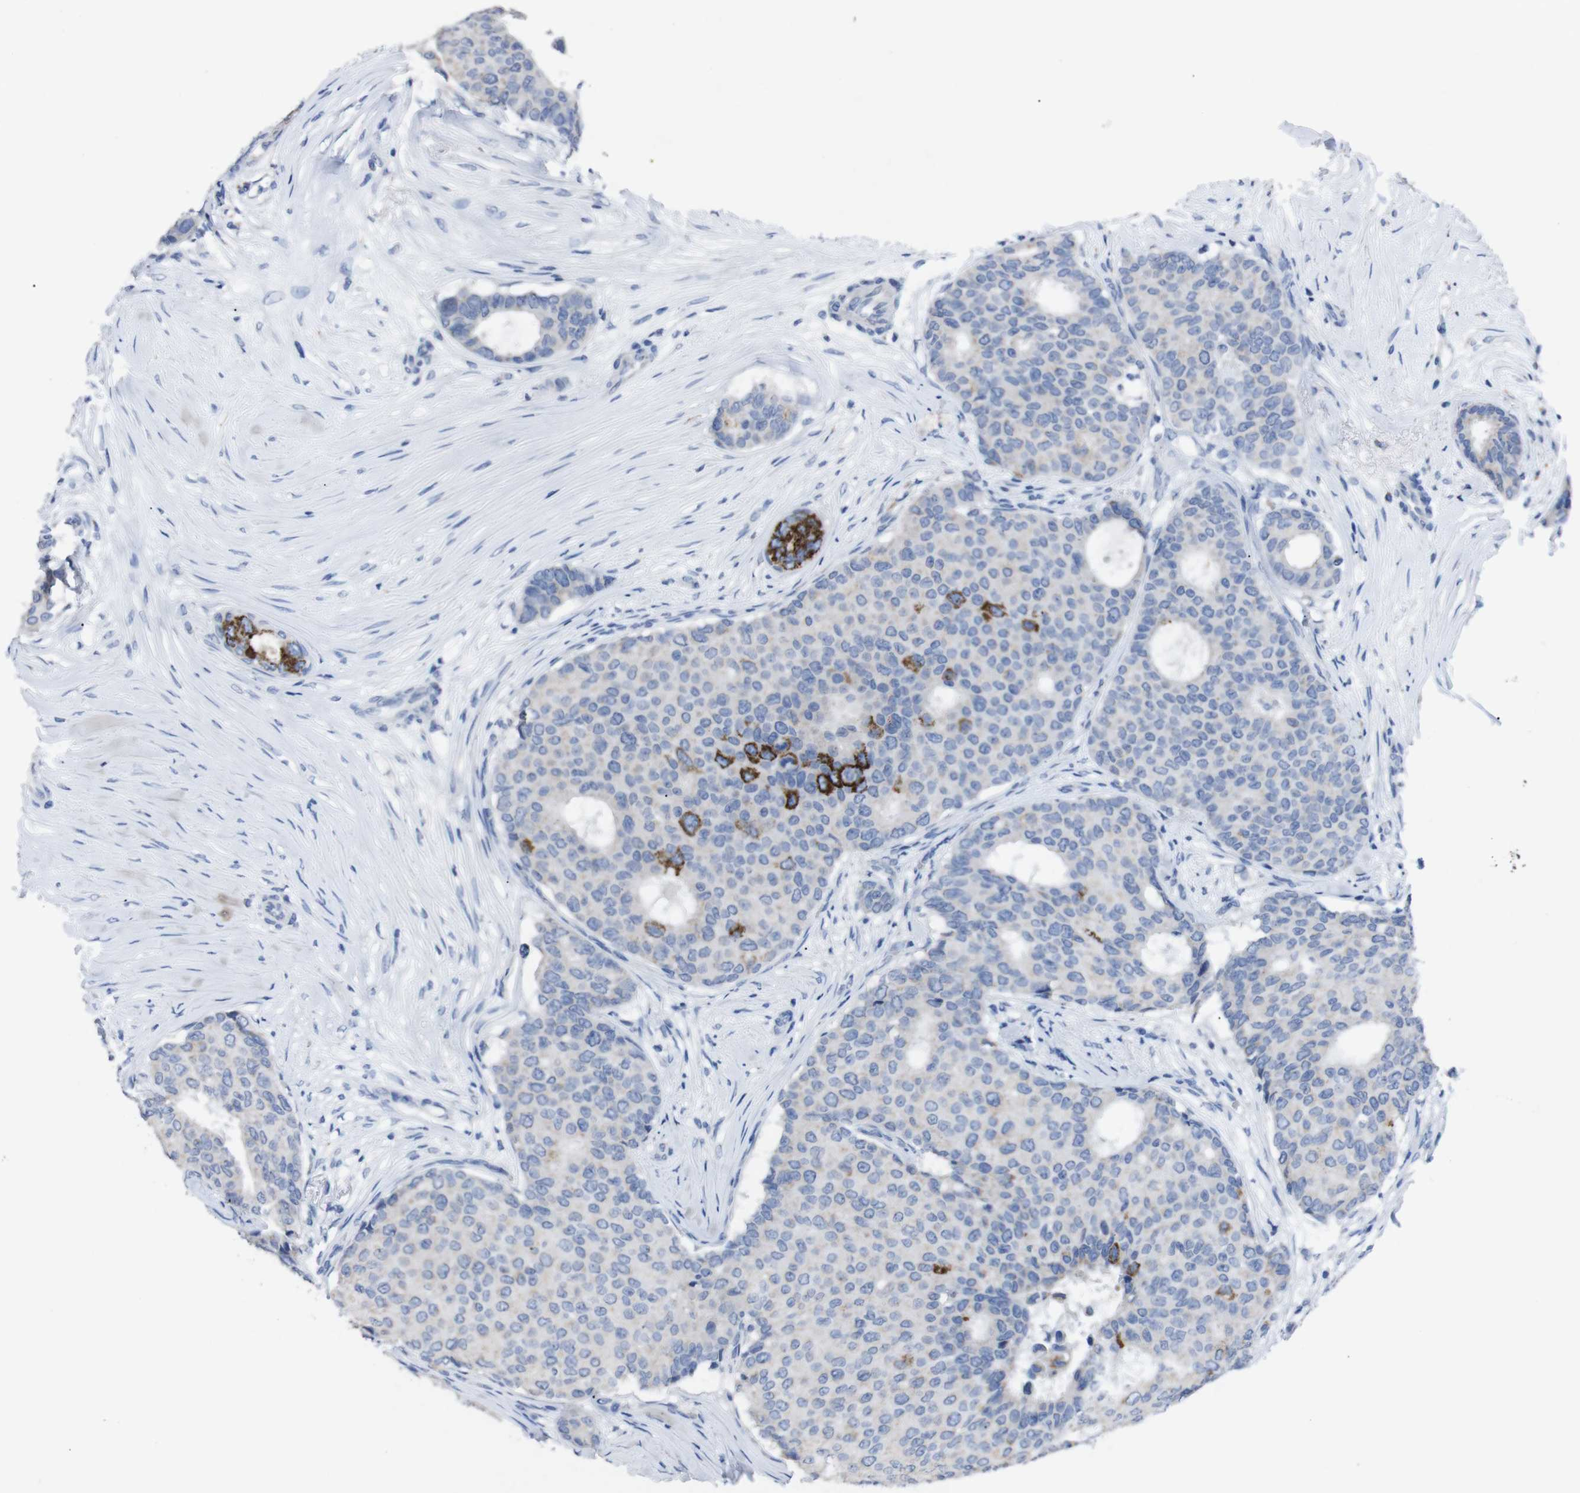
{"staining": {"intensity": "strong", "quantity": "<25%", "location": "cytoplasmic/membranous"}, "tissue": "breast cancer", "cell_type": "Tumor cells", "image_type": "cancer", "snomed": [{"axis": "morphology", "description": "Duct carcinoma"}, {"axis": "topography", "description": "Breast"}], "caption": "Protein staining reveals strong cytoplasmic/membranous staining in approximately <25% of tumor cells in breast cancer.", "gene": "GJB2", "patient": {"sex": "female", "age": 75}}